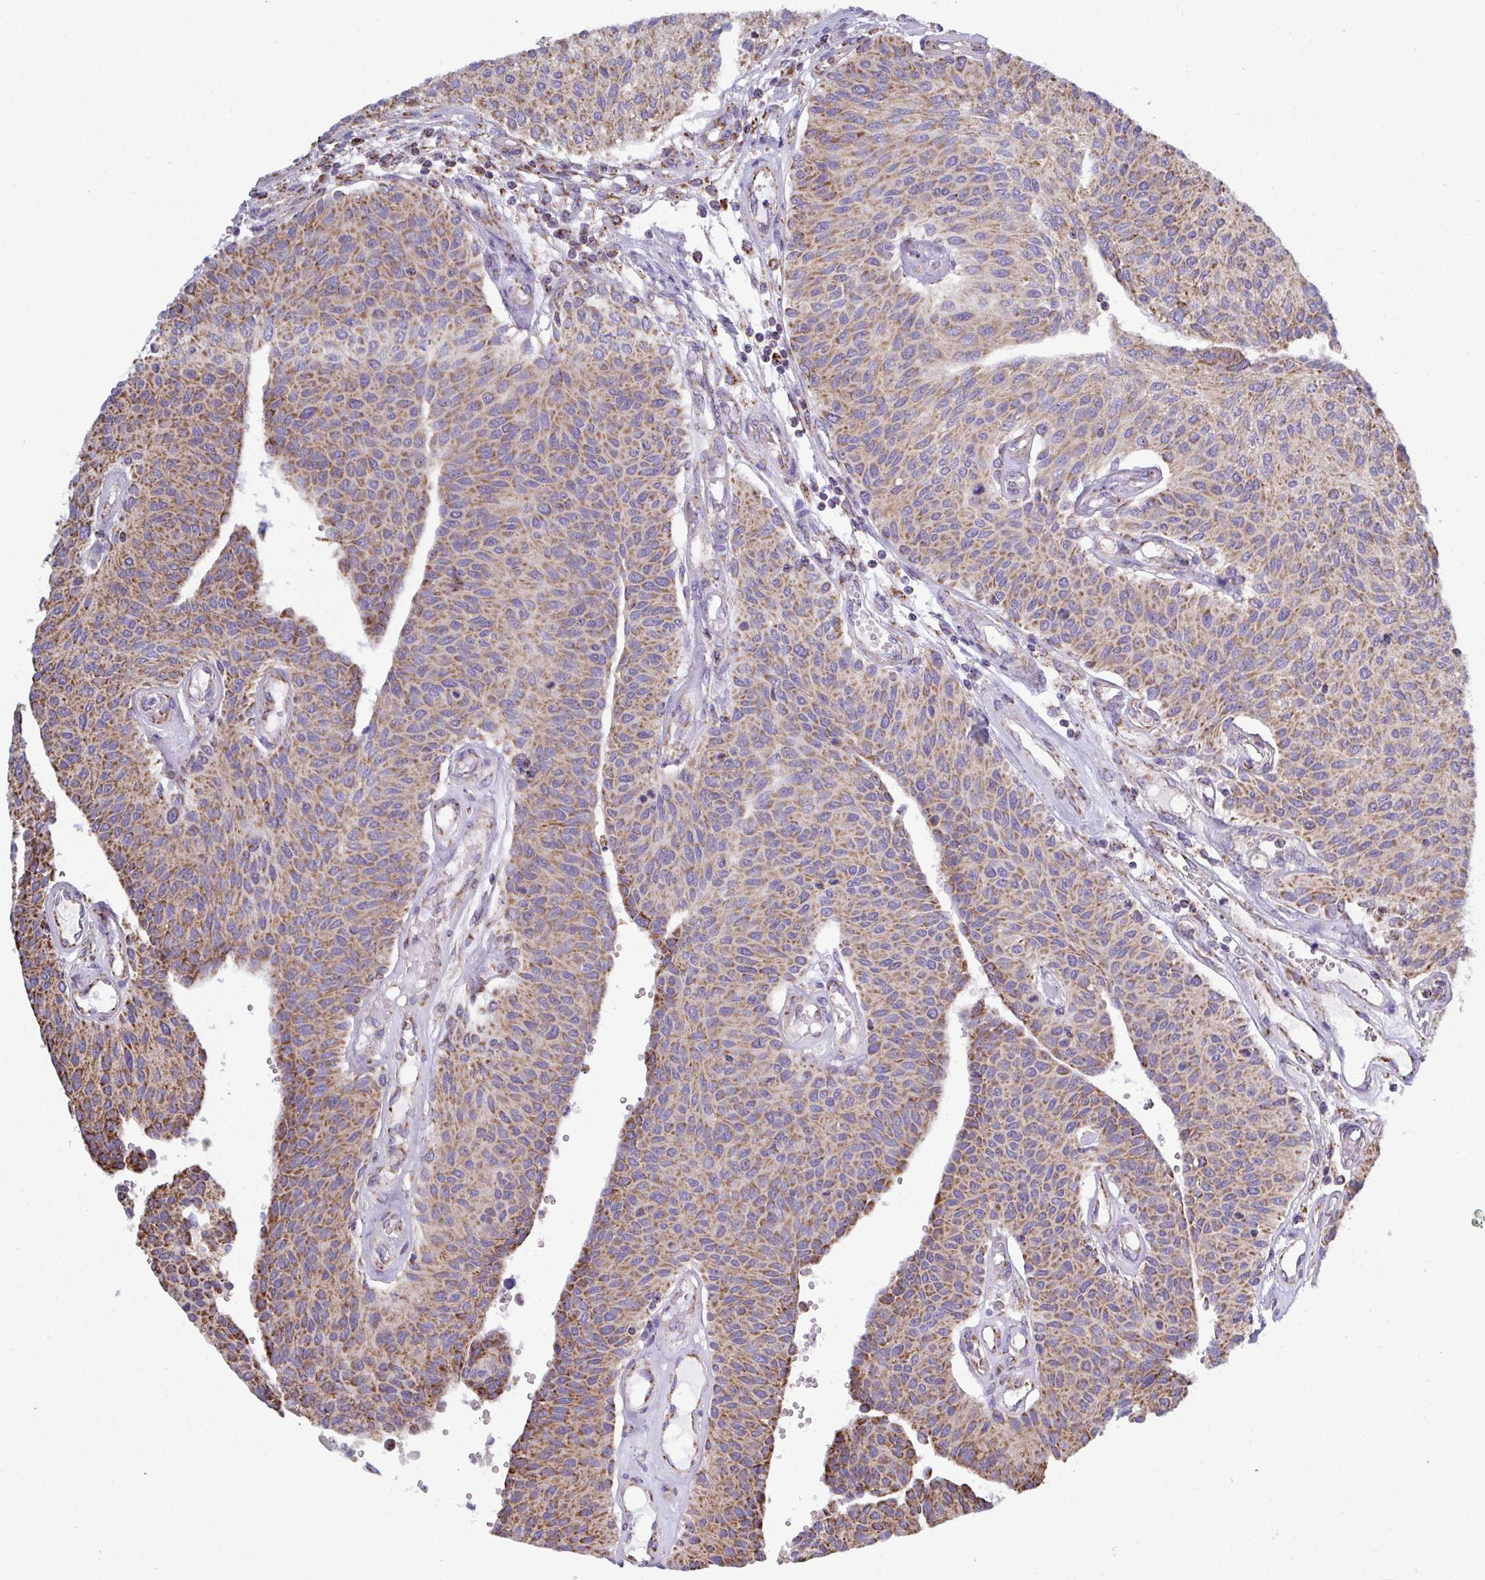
{"staining": {"intensity": "moderate", "quantity": ">75%", "location": "cytoplasmic/membranous"}, "tissue": "urothelial cancer", "cell_type": "Tumor cells", "image_type": "cancer", "snomed": [{"axis": "morphology", "description": "Urothelial carcinoma, NOS"}, {"axis": "topography", "description": "Urinary bladder"}], "caption": "Protein analysis of urothelial cancer tissue shows moderate cytoplasmic/membranous staining in about >75% of tumor cells.", "gene": "CSDE1", "patient": {"sex": "male", "age": 55}}